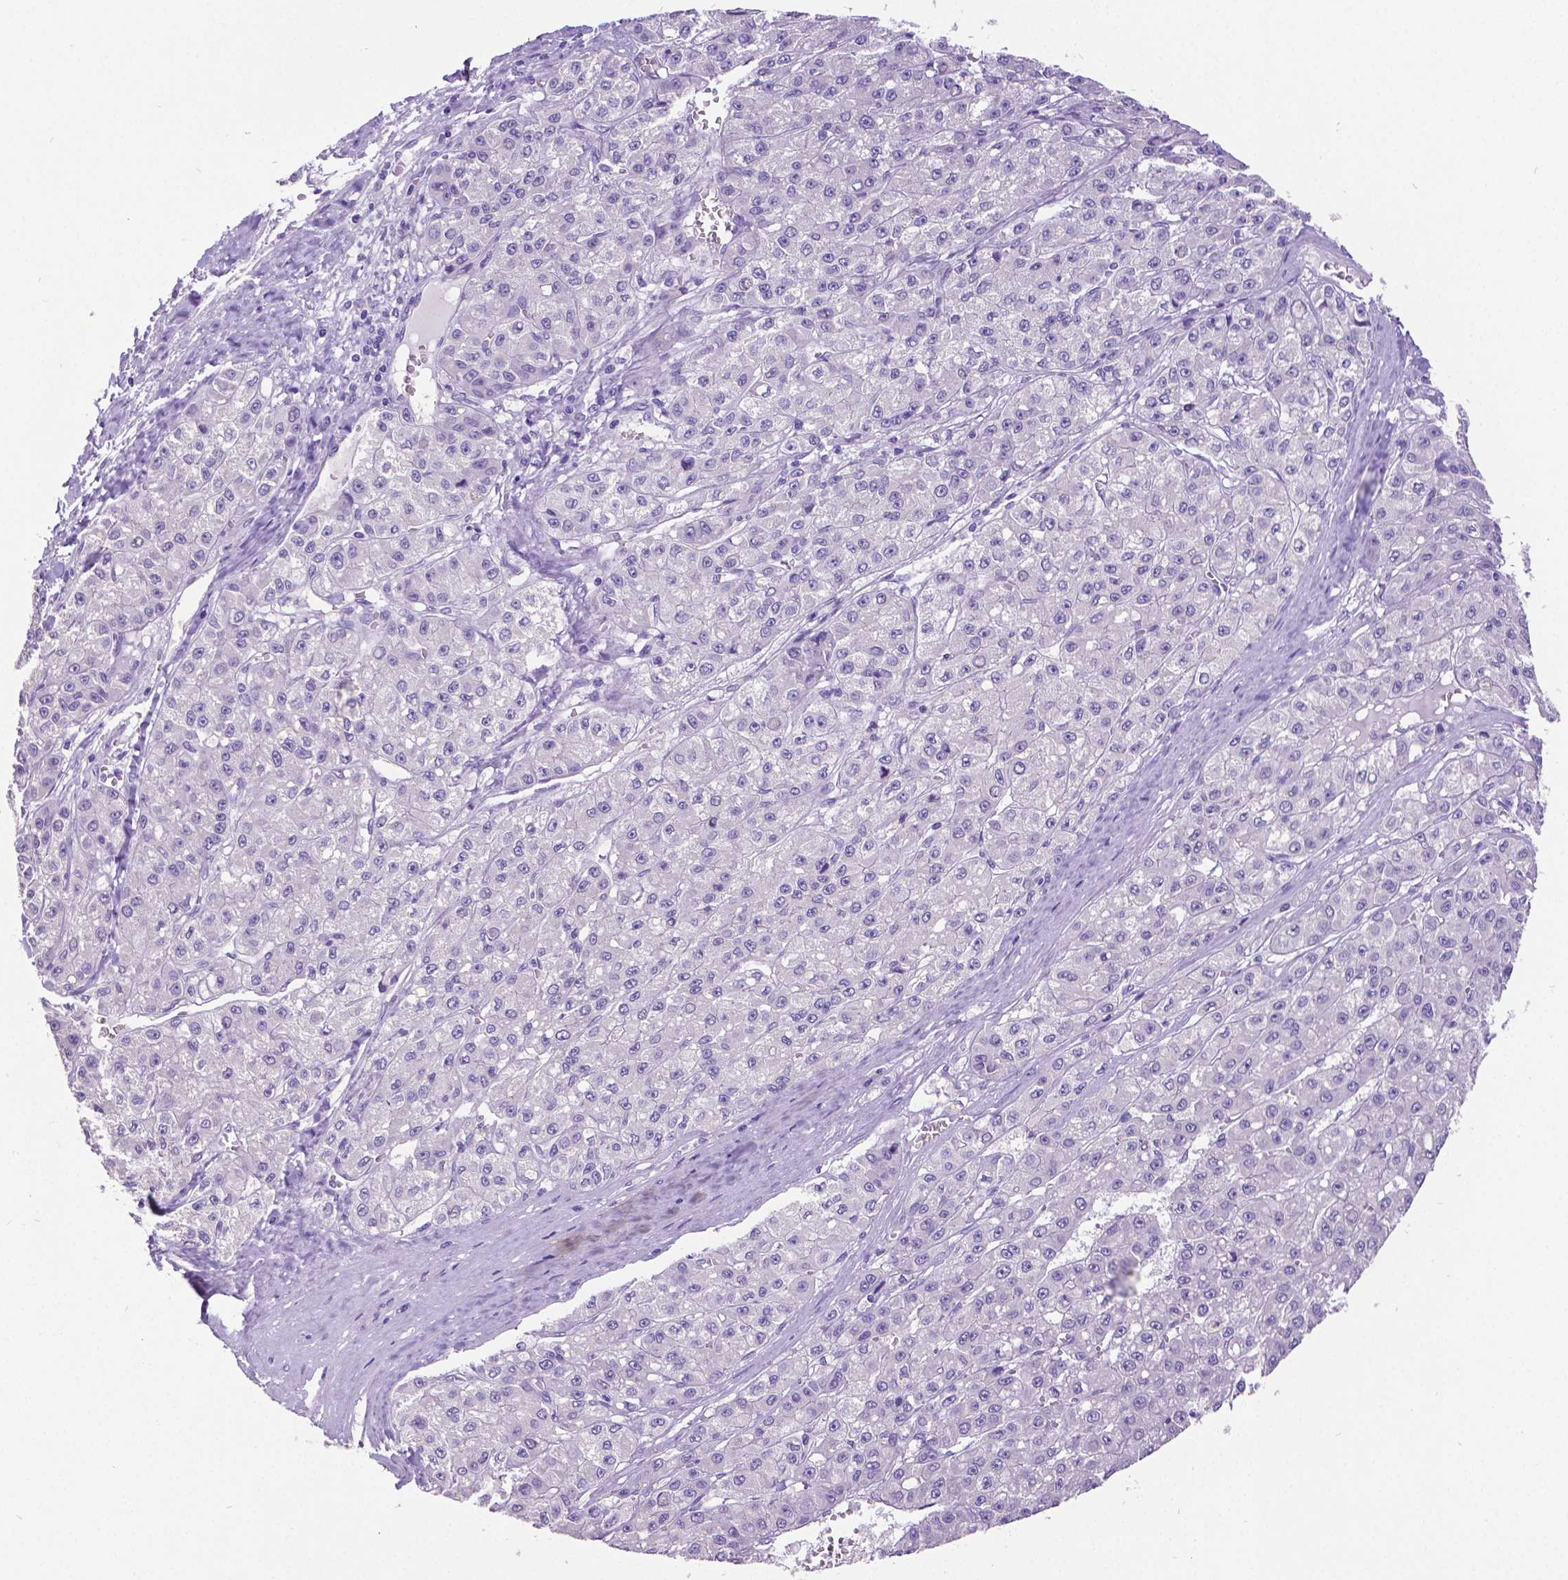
{"staining": {"intensity": "negative", "quantity": "none", "location": "none"}, "tissue": "liver cancer", "cell_type": "Tumor cells", "image_type": "cancer", "snomed": [{"axis": "morphology", "description": "Carcinoma, Hepatocellular, NOS"}, {"axis": "topography", "description": "Liver"}], "caption": "Immunohistochemistry of liver cancer shows no positivity in tumor cells.", "gene": "SATB2", "patient": {"sex": "male", "age": 70}}